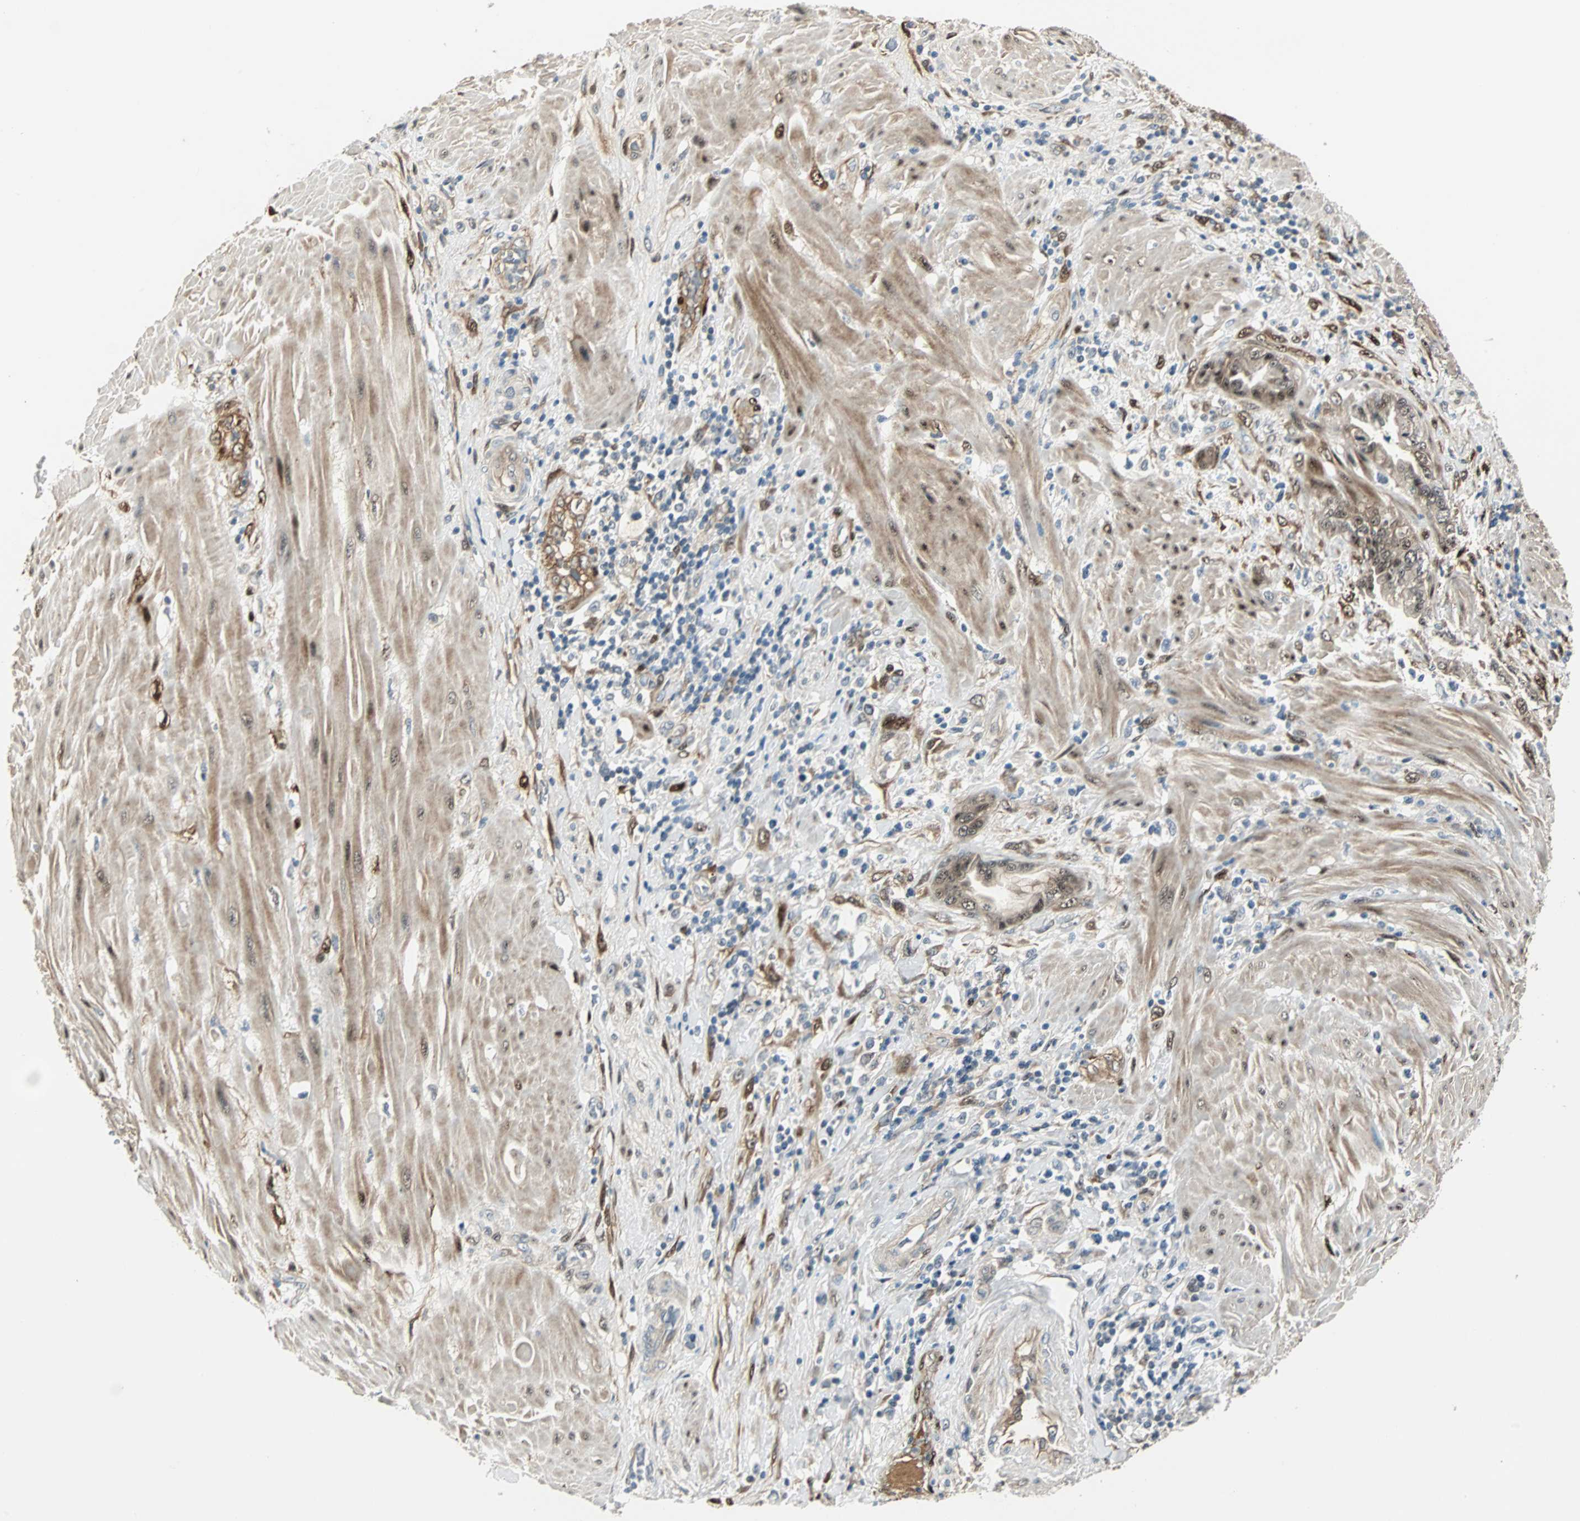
{"staining": {"intensity": "moderate", "quantity": ">75%", "location": "cytoplasmic/membranous,nuclear"}, "tissue": "pancreatic cancer", "cell_type": "Tumor cells", "image_type": "cancer", "snomed": [{"axis": "morphology", "description": "Adenocarcinoma, NOS"}, {"axis": "topography", "description": "Pancreas"}], "caption": "A histopathology image showing moderate cytoplasmic/membranous and nuclear positivity in about >75% of tumor cells in adenocarcinoma (pancreatic), as visualized by brown immunohistochemical staining.", "gene": "FHL2", "patient": {"sex": "female", "age": 64}}